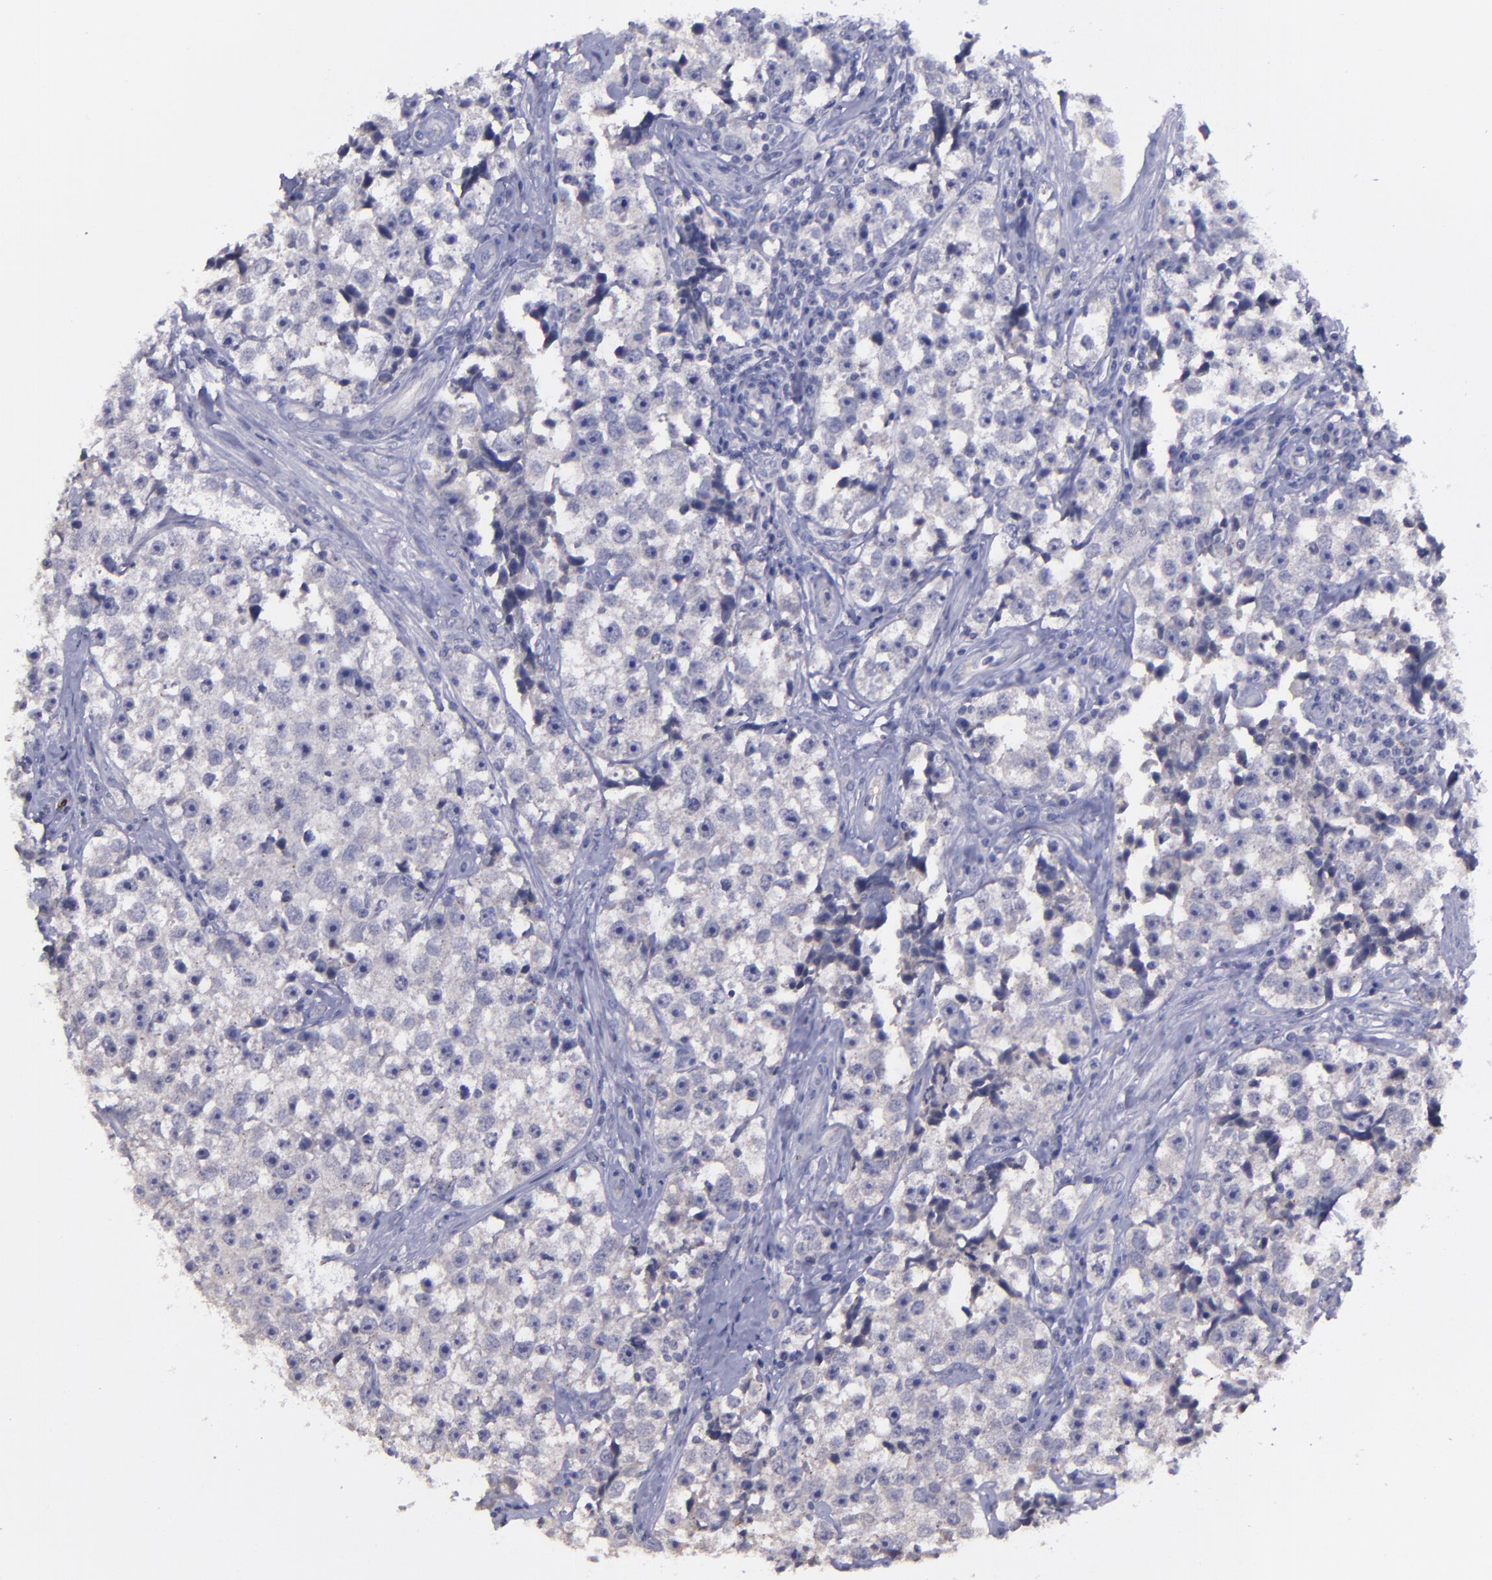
{"staining": {"intensity": "negative", "quantity": "none", "location": "none"}, "tissue": "testis cancer", "cell_type": "Tumor cells", "image_type": "cancer", "snomed": [{"axis": "morphology", "description": "Seminoma, NOS"}, {"axis": "topography", "description": "Testis"}], "caption": "Immunohistochemistry of human seminoma (testis) displays no staining in tumor cells. Nuclei are stained in blue.", "gene": "MASP1", "patient": {"sex": "male", "age": 32}}